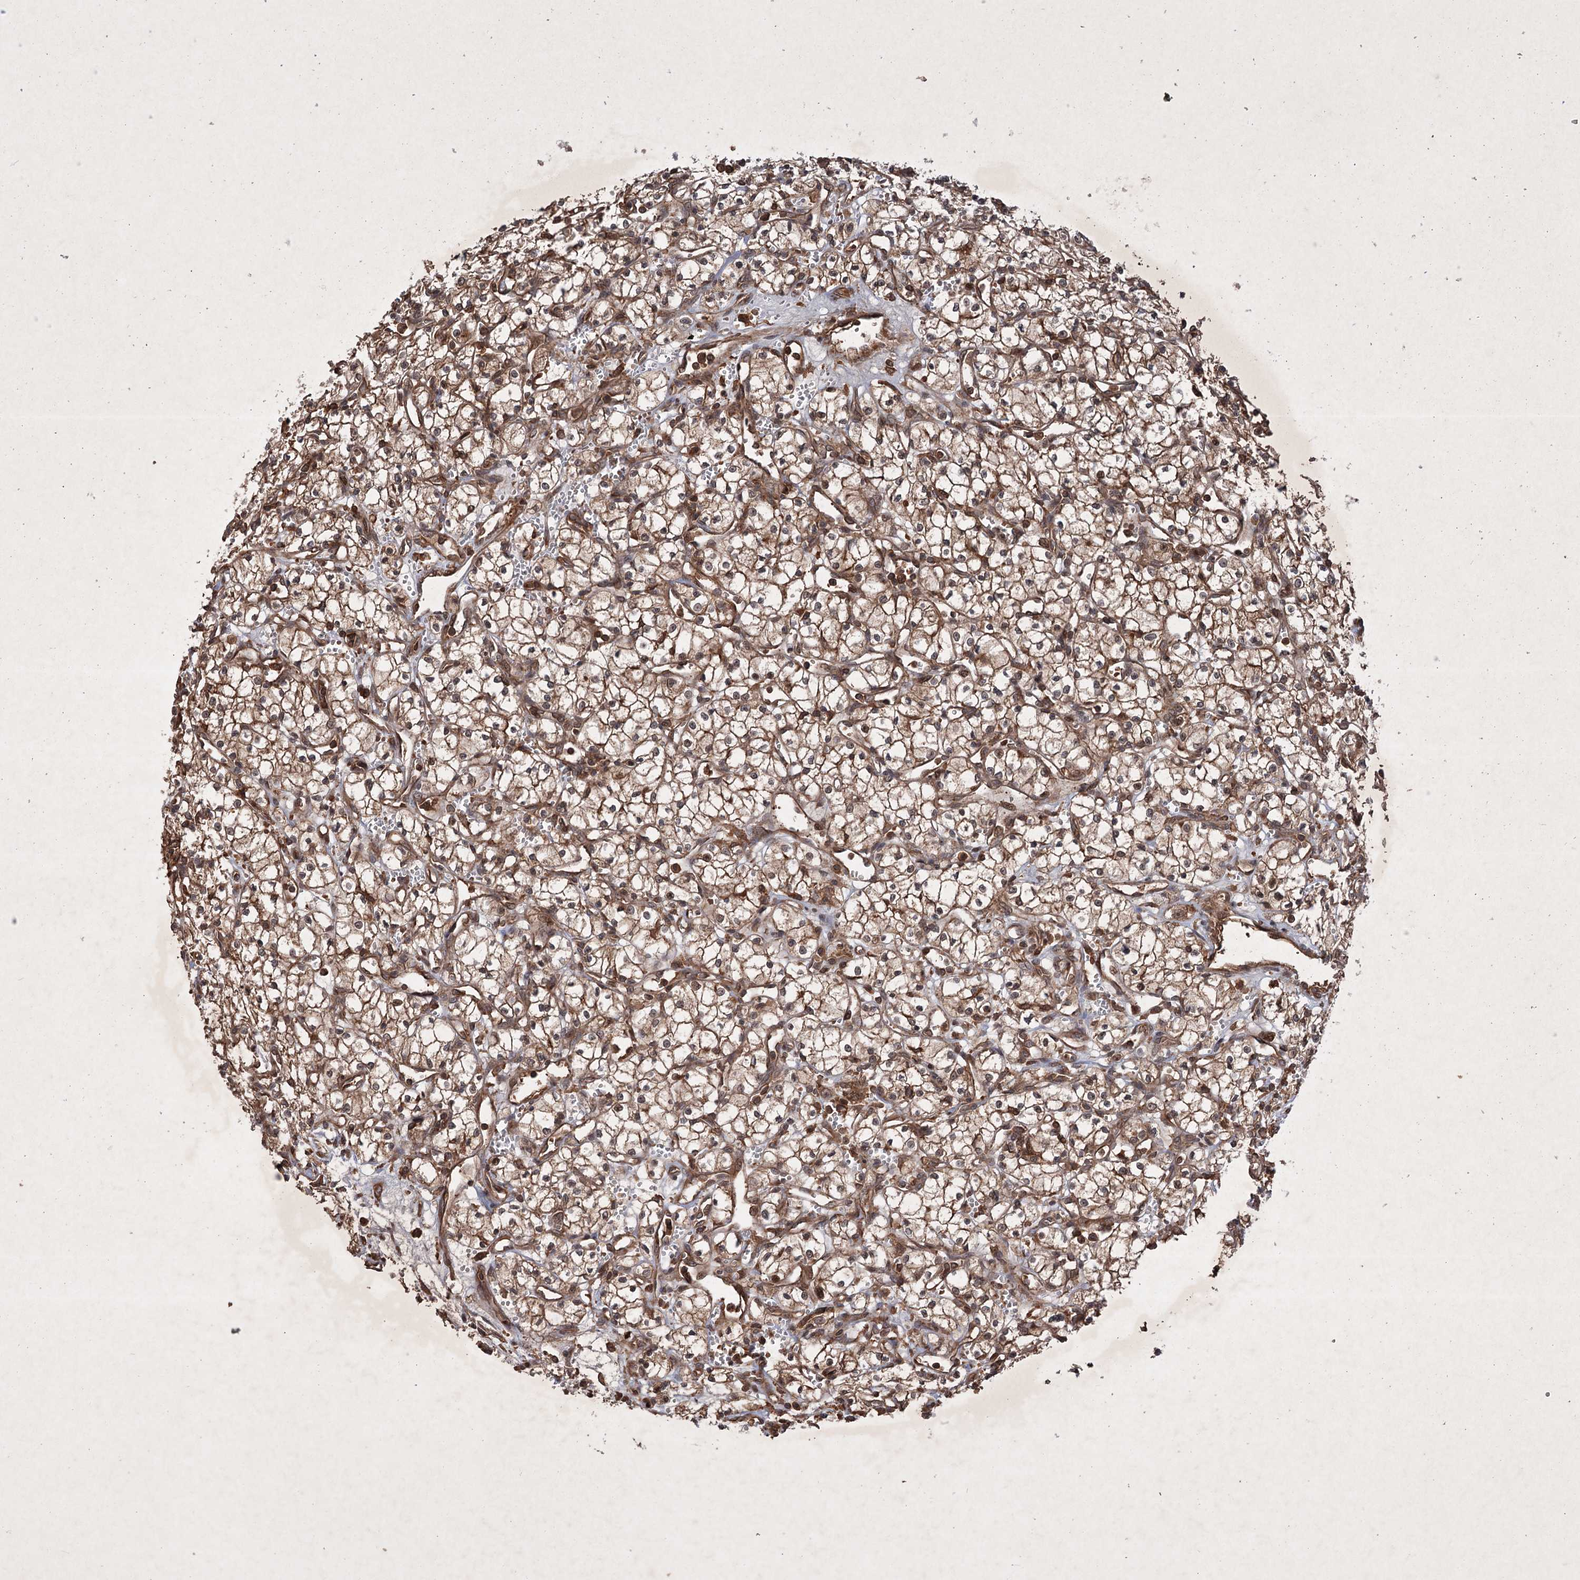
{"staining": {"intensity": "moderate", "quantity": ">75%", "location": "cytoplasmic/membranous,nuclear"}, "tissue": "renal cancer", "cell_type": "Tumor cells", "image_type": "cancer", "snomed": [{"axis": "morphology", "description": "Adenocarcinoma, NOS"}, {"axis": "topography", "description": "Kidney"}], "caption": "A histopathology image of renal cancer stained for a protein demonstrates moderate cytoplasmic/membranous and nuclear brown staining in tumor cells.", "gene": "ADK", "patient": {"sex": "male", "age": 59}}